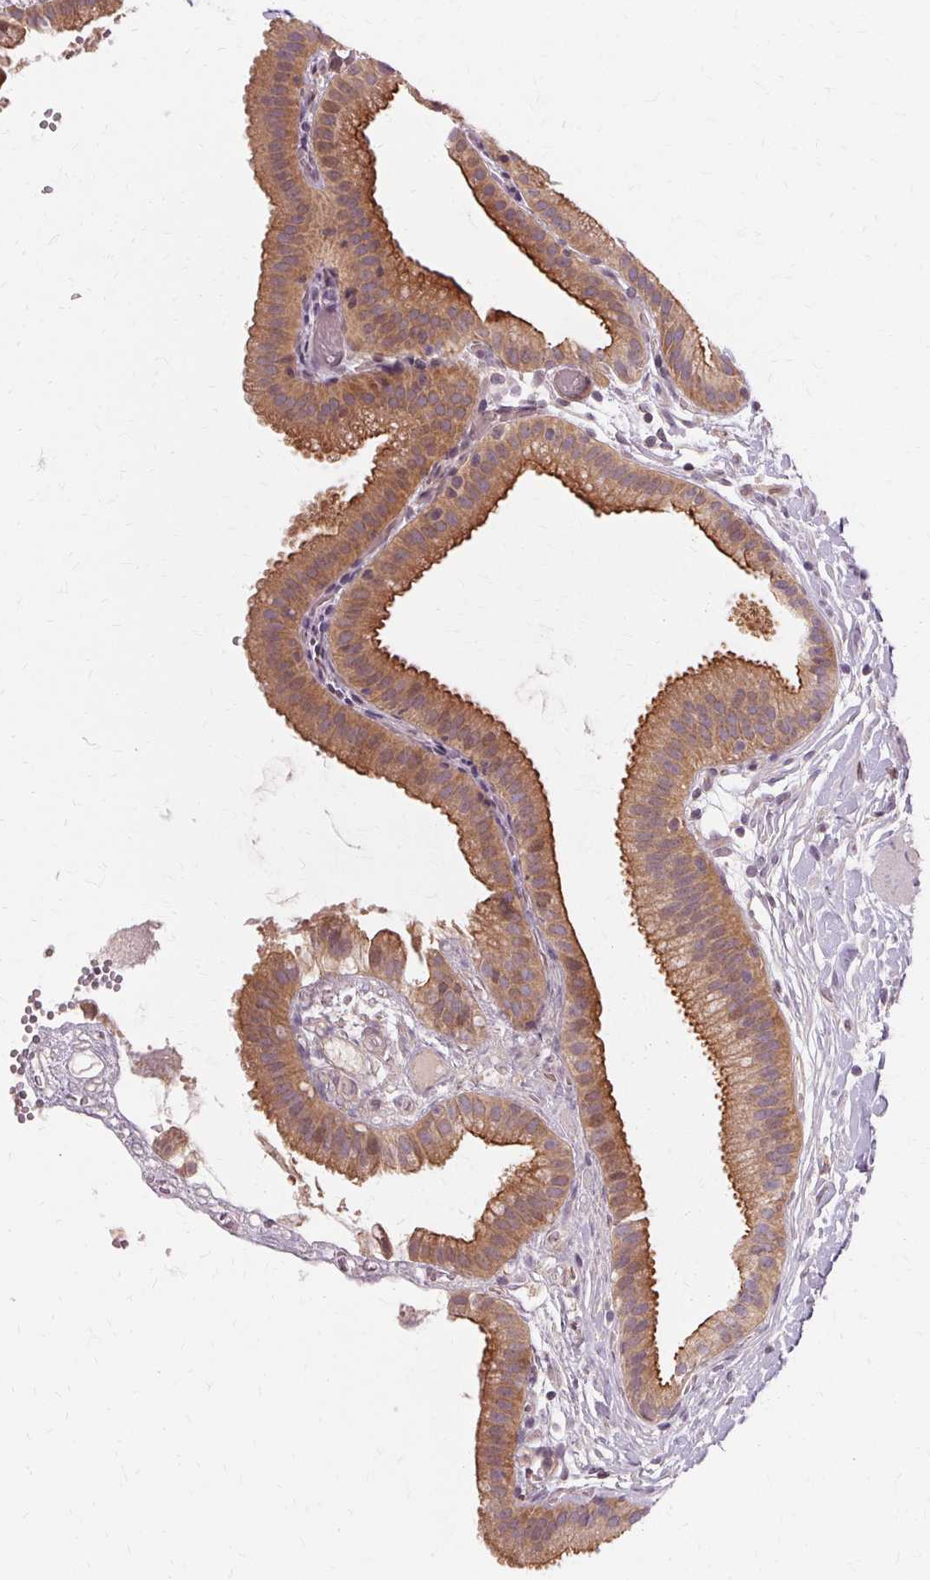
{"staining": {"intensity": "moderate", "quantity": ">75%", "location": "cytoplasmic/membranous"}, "tissue": "gallbladder", "cell_type": "Glandular cells", "image_type": "normal", "snomed": [{"axis": "morphology", "description": "Normal tissue, NOS"}, {"axis": "topography", "description": "Gallbladder"}], "caption": "Immunohistochemistry (IHC) (DAB (3,3'-diaminobenzidine)) staining of benign gallbladder reveals moderate cytoplasmic/membranous protein staining in about >75% of glandular cells.", "gene": "USP8", "patient": {"sex": "female", "age": 63}}